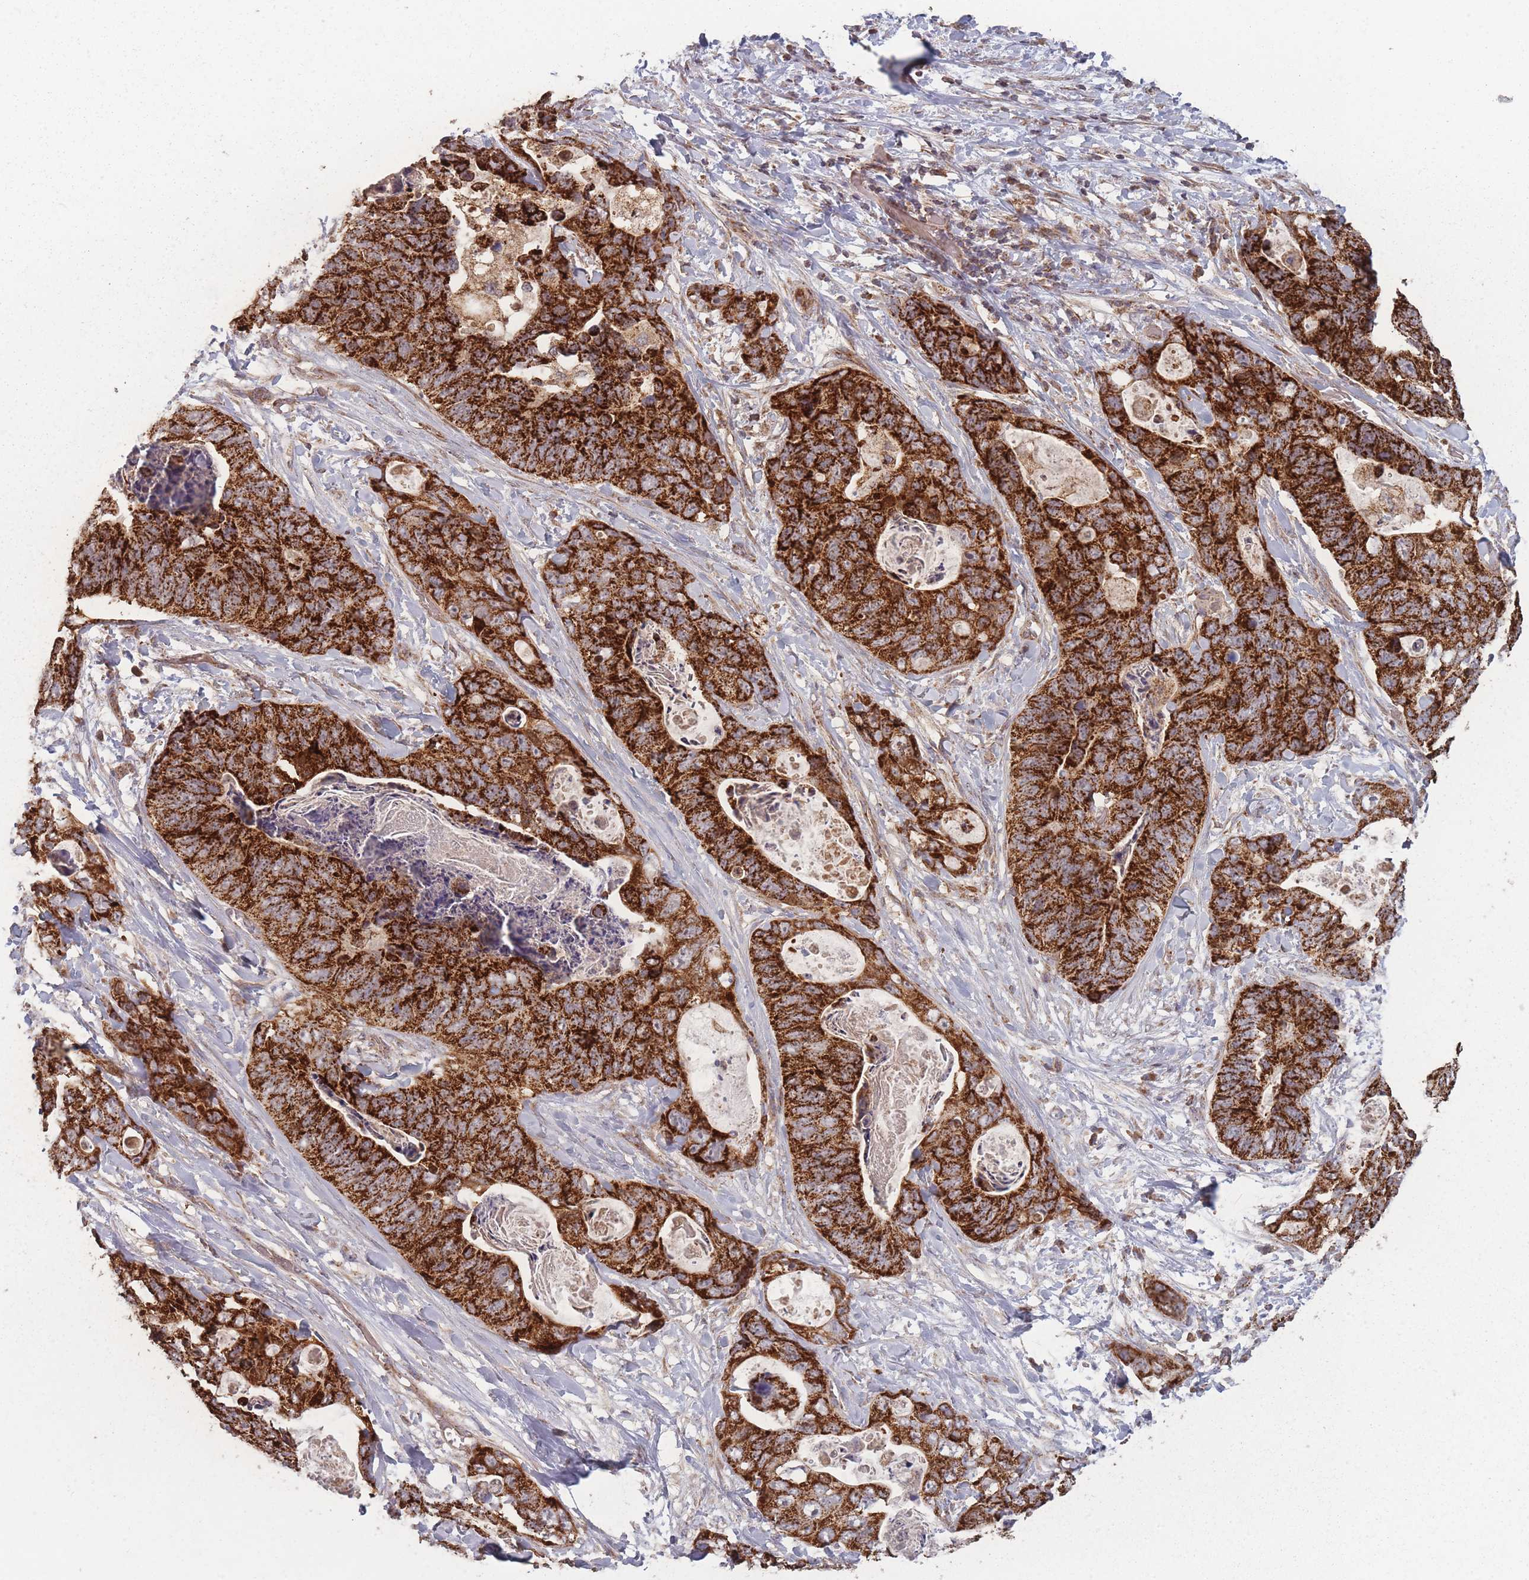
{"staining": {"intensity": "strong", "quantity": ">75%", "location": "cytoplasmic/membranous"}, "tissue": "stomach cancer", "cell_type": "Tumor cells", "image_type": "cancer", "snomed": [{"axis": "morphology", "description": "Adenocarcinoma, NOS"}, {"axis": "topography", "description": "Stomach"}], "caption": "Strong cytoplasmic/membranous expression for a protein is identified in about >75% of tumor cells of stomach adenocarcinoma using immunohistochemistry (IHC).", "gene": "LYRM7", "patient": {"sex": "female", "age": 89}}